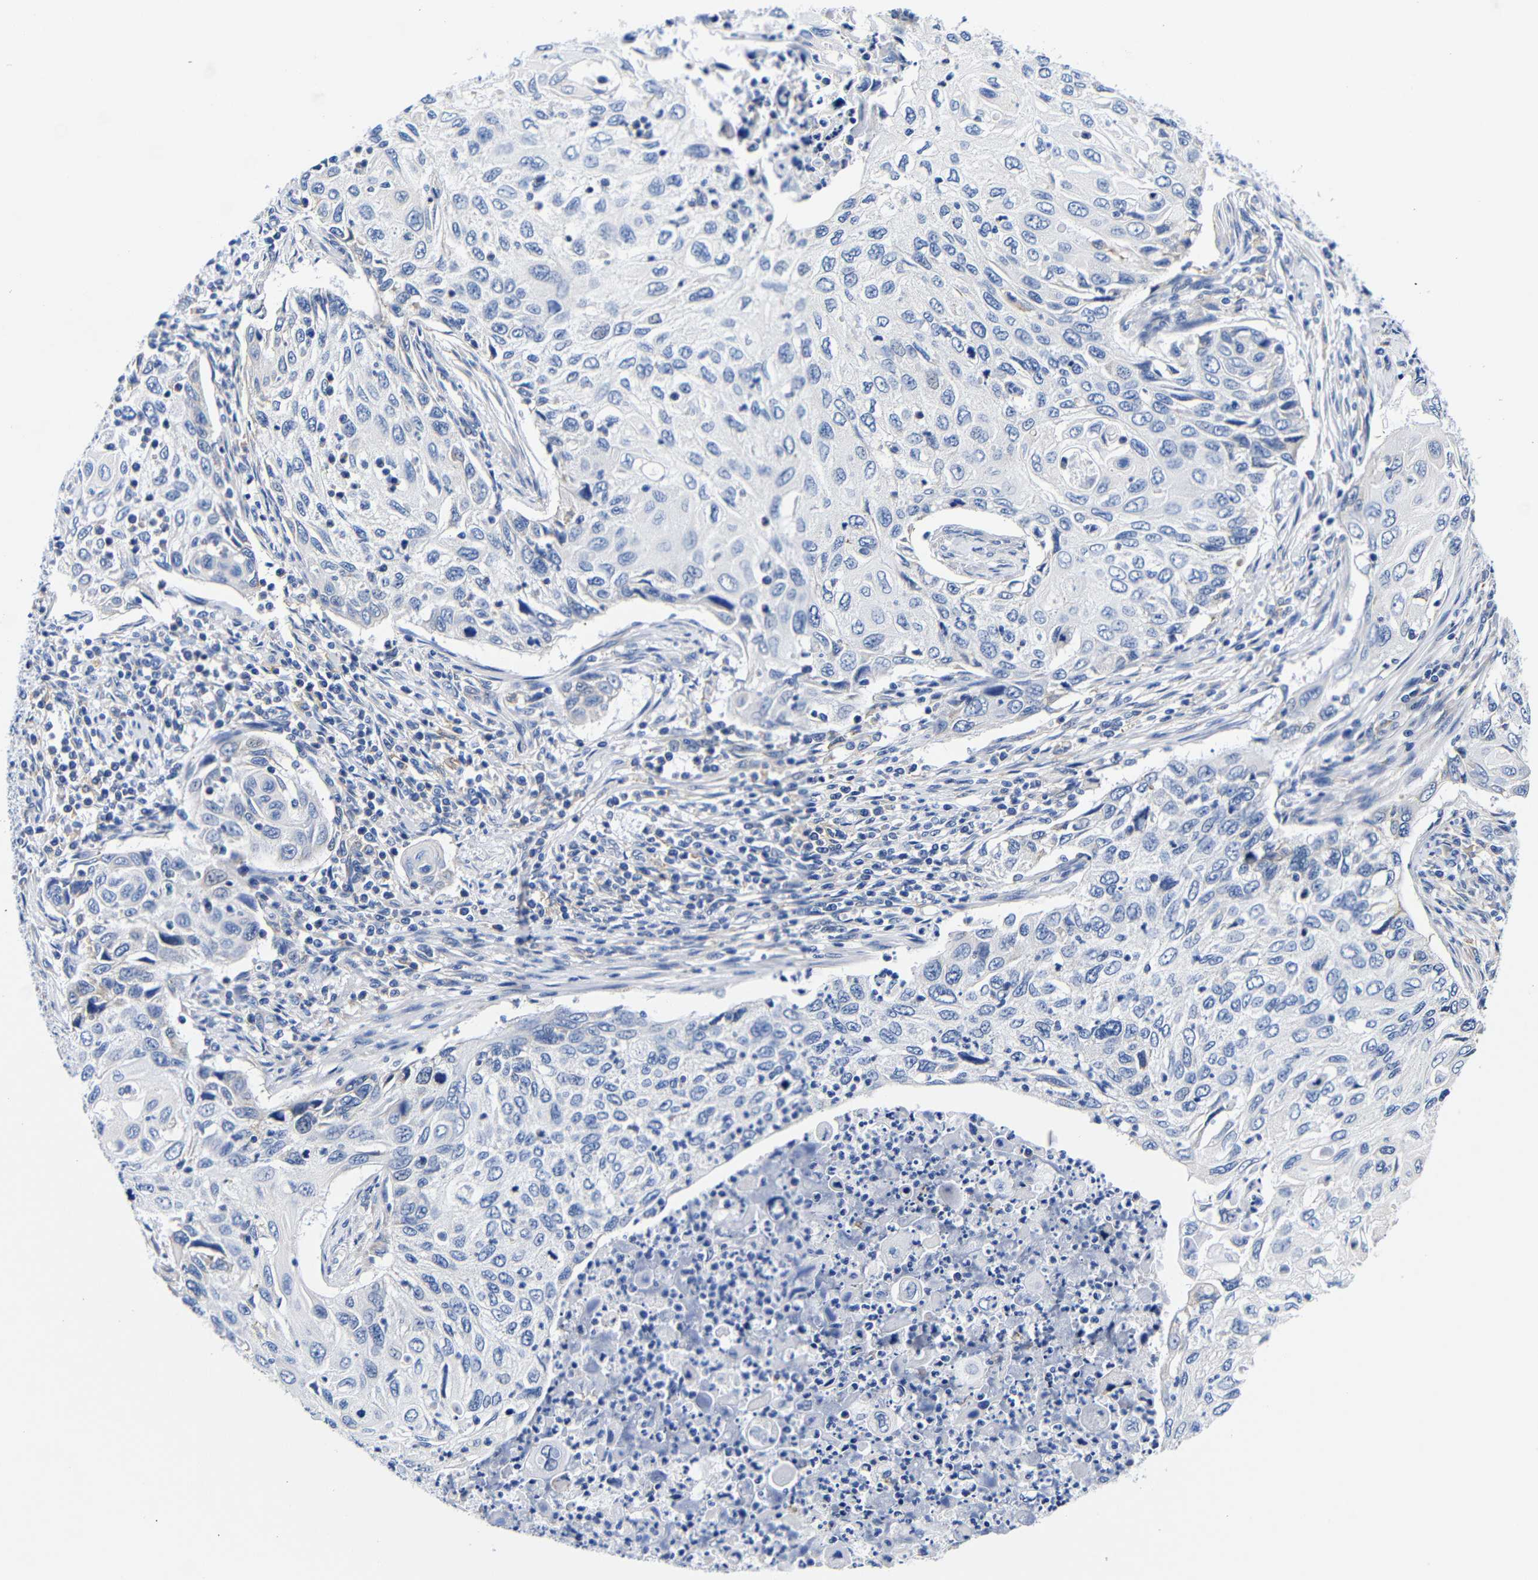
{"staining": {"intensity": "negative", "quantity": "none", "location": "none"}, "tissue": "cervical cancer", "cell_type": "Tumor cells", "image_type": "cancer", "snomed": [{"axis": "morphology", "description": "Squamous cell carcinoma, NOS"}, {"axis": "topography", "description": "Cervix"}], "caption": "IHC histopathology image of cervical cancer (squamous cell carcinoma) stained for a protein (brown), which exhibits no positivity in tumor cells.", "gene": "CLEC4G", "patient": {"sex": "female", "age": 70}}